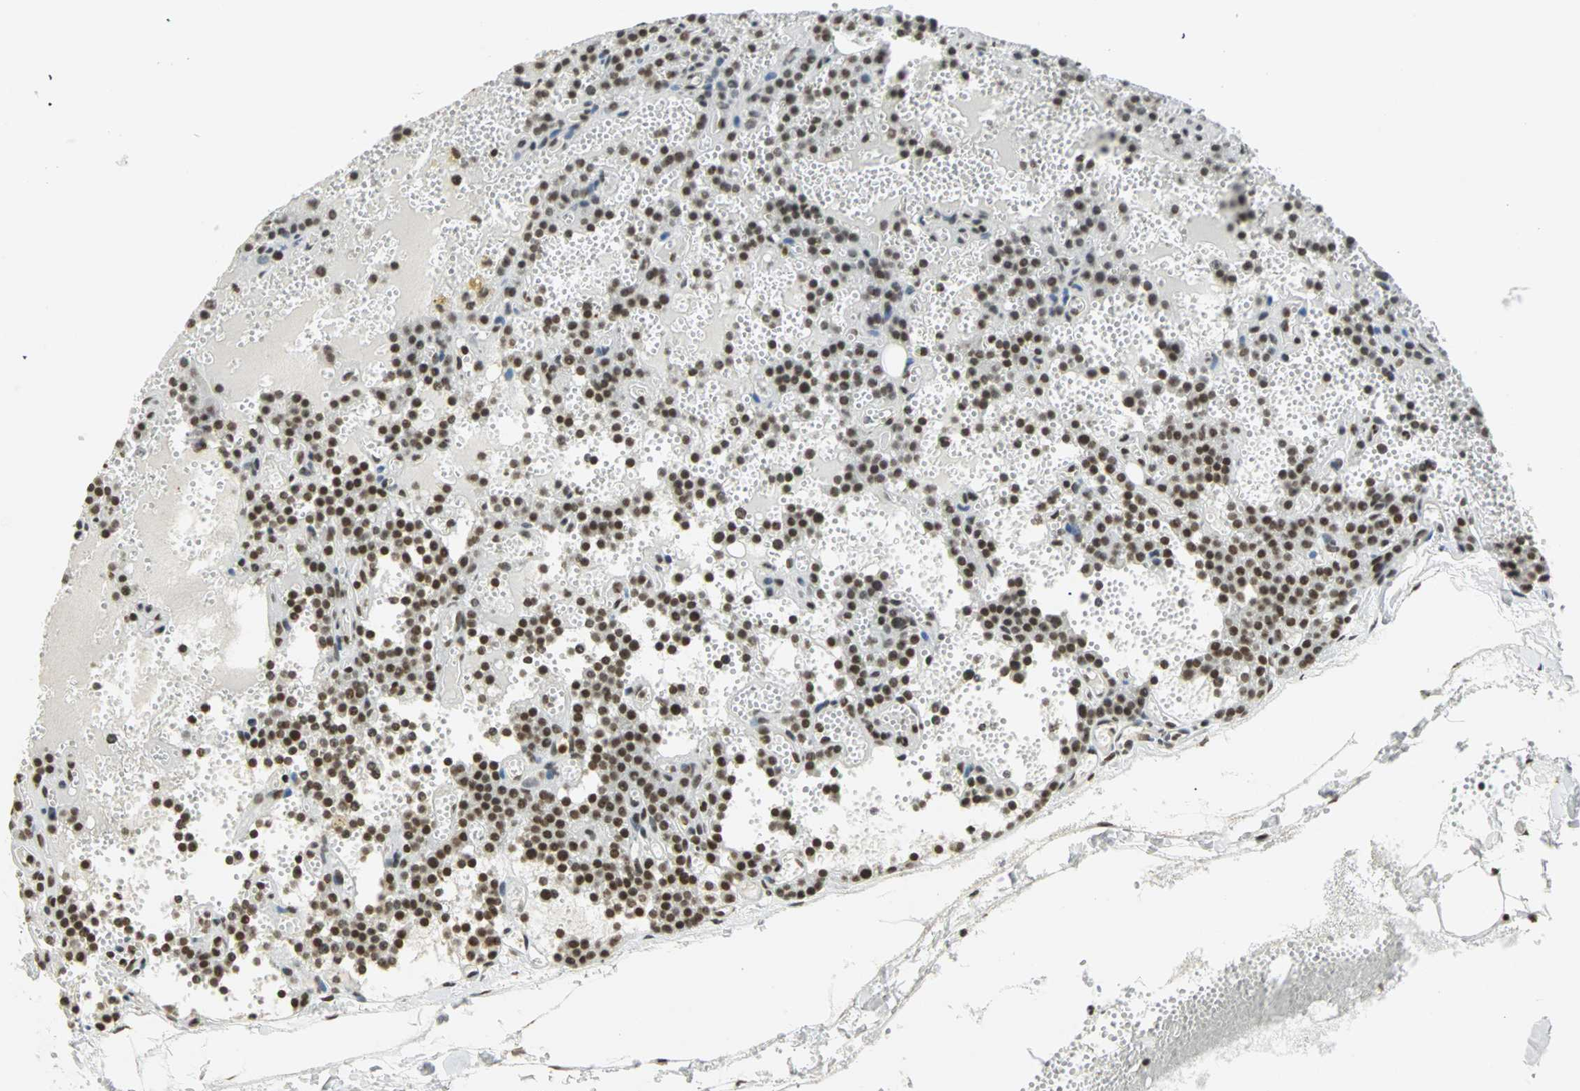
{"staining": {"intensity": "strong", "quantity": ">75%", "location": "nuclear"}, "tissue": "parathyroid gland", "cell_type": "Glandular cells", "image_type": "normal", "snomed": [{"axis": "morphology", "description": "Normal tissue, NOS"}, {"axis": "topography", "description": "Parathyroid gland"}], "caption": "A high amount of strong nuclear positivity is present in about >75% of glandular cells in normal parathyroid gland.", "gene": "SMAD3", "patient": {"sex": "male", "age": 25}}